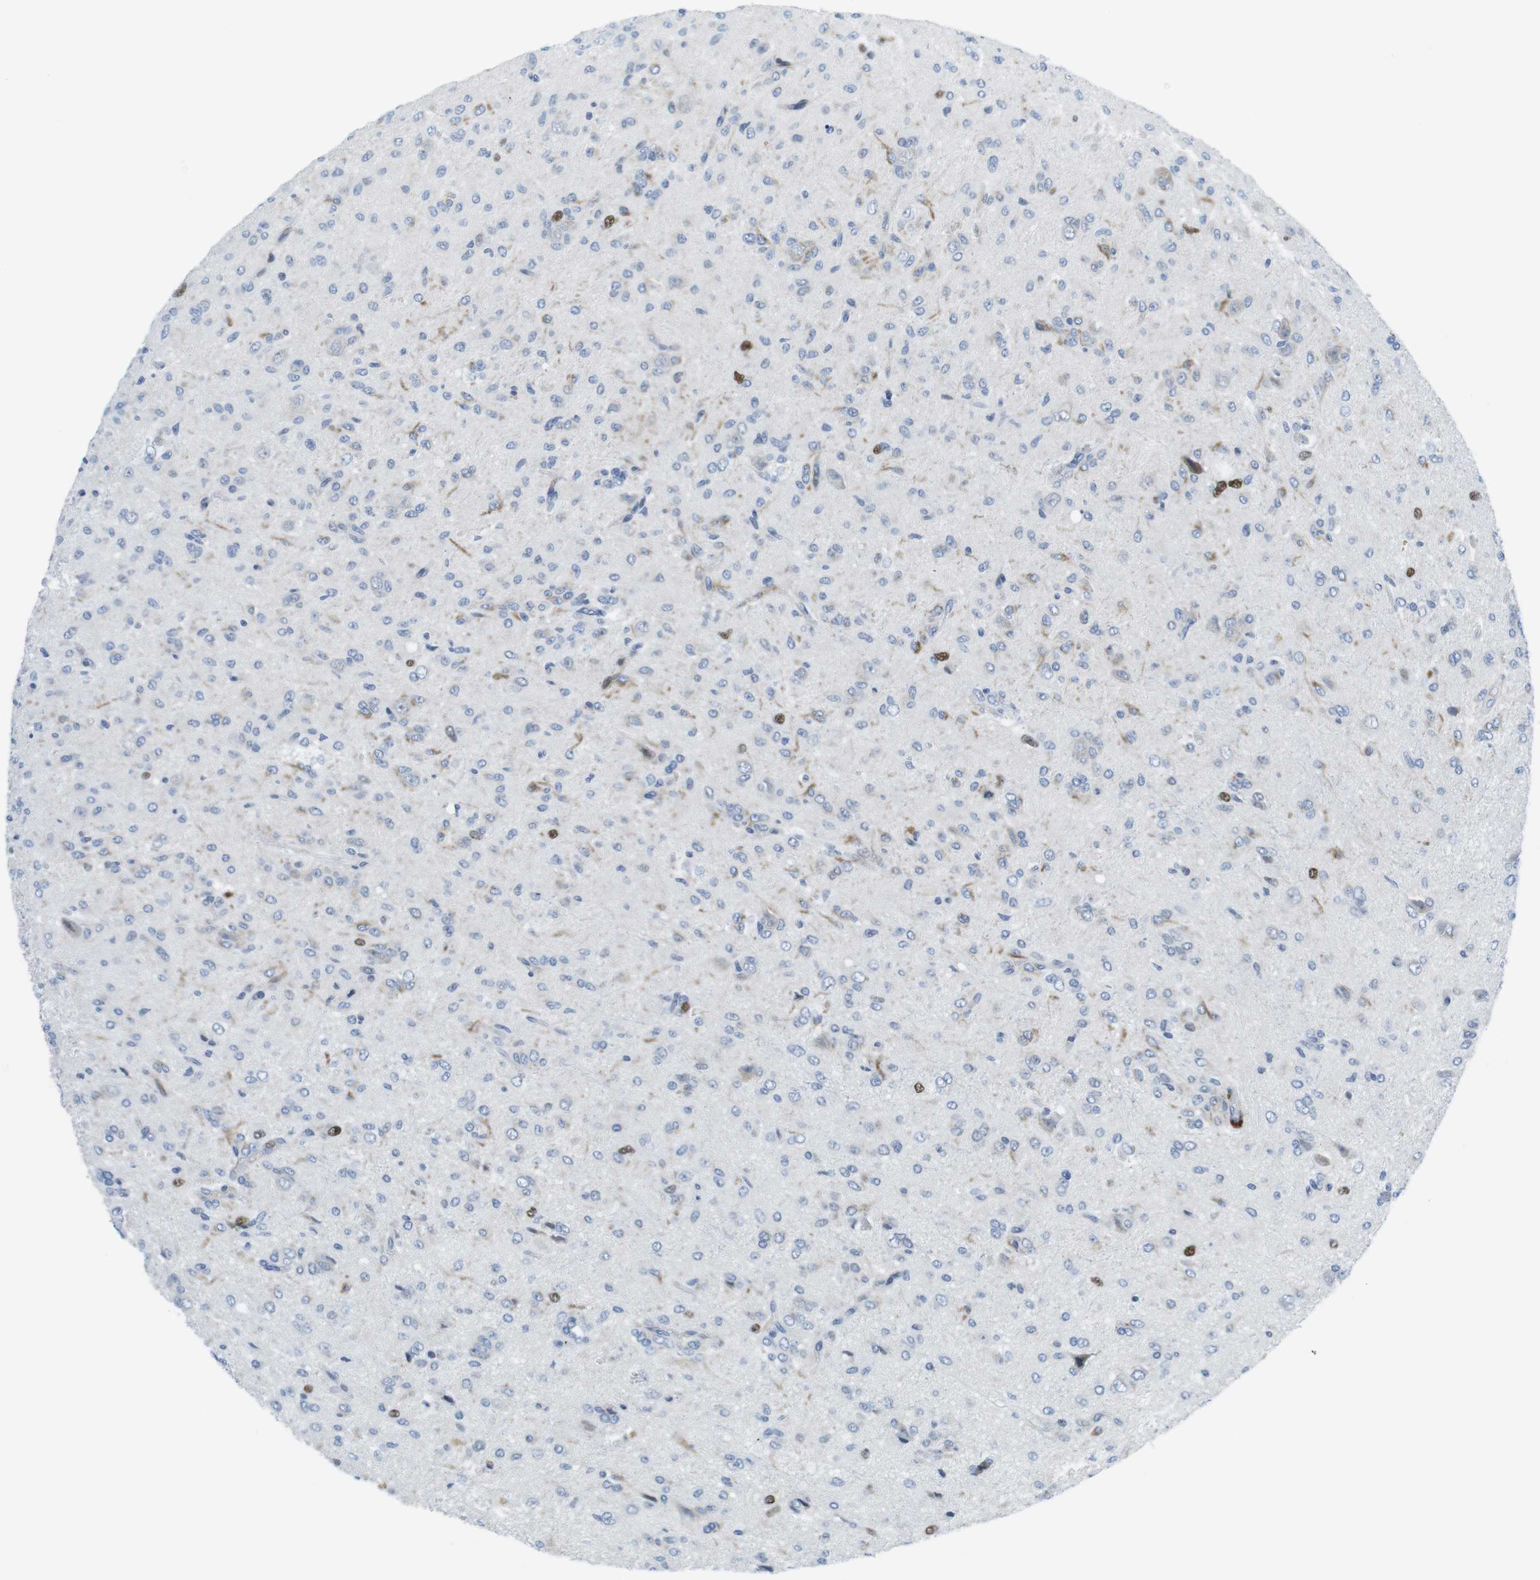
{"staining": {"intensity": "moderate", "quantity": "<25%", "location": "nuclear"}, "tissue": "glioma", "cell_type": "Tumor cells", "image_type": "cancer", "snomed": [{"axis": "morphology", "description": "Glioma, malignant, High grade"}, {"axis": "topography", "description": "Brain"}], "caption": "Glioma stained with a brown dye reveals moderate nuclear positive staining in about <25% of tumor cells.", "gene": "CHAF1A", "patient": {"sex": "female", "age": 59}}